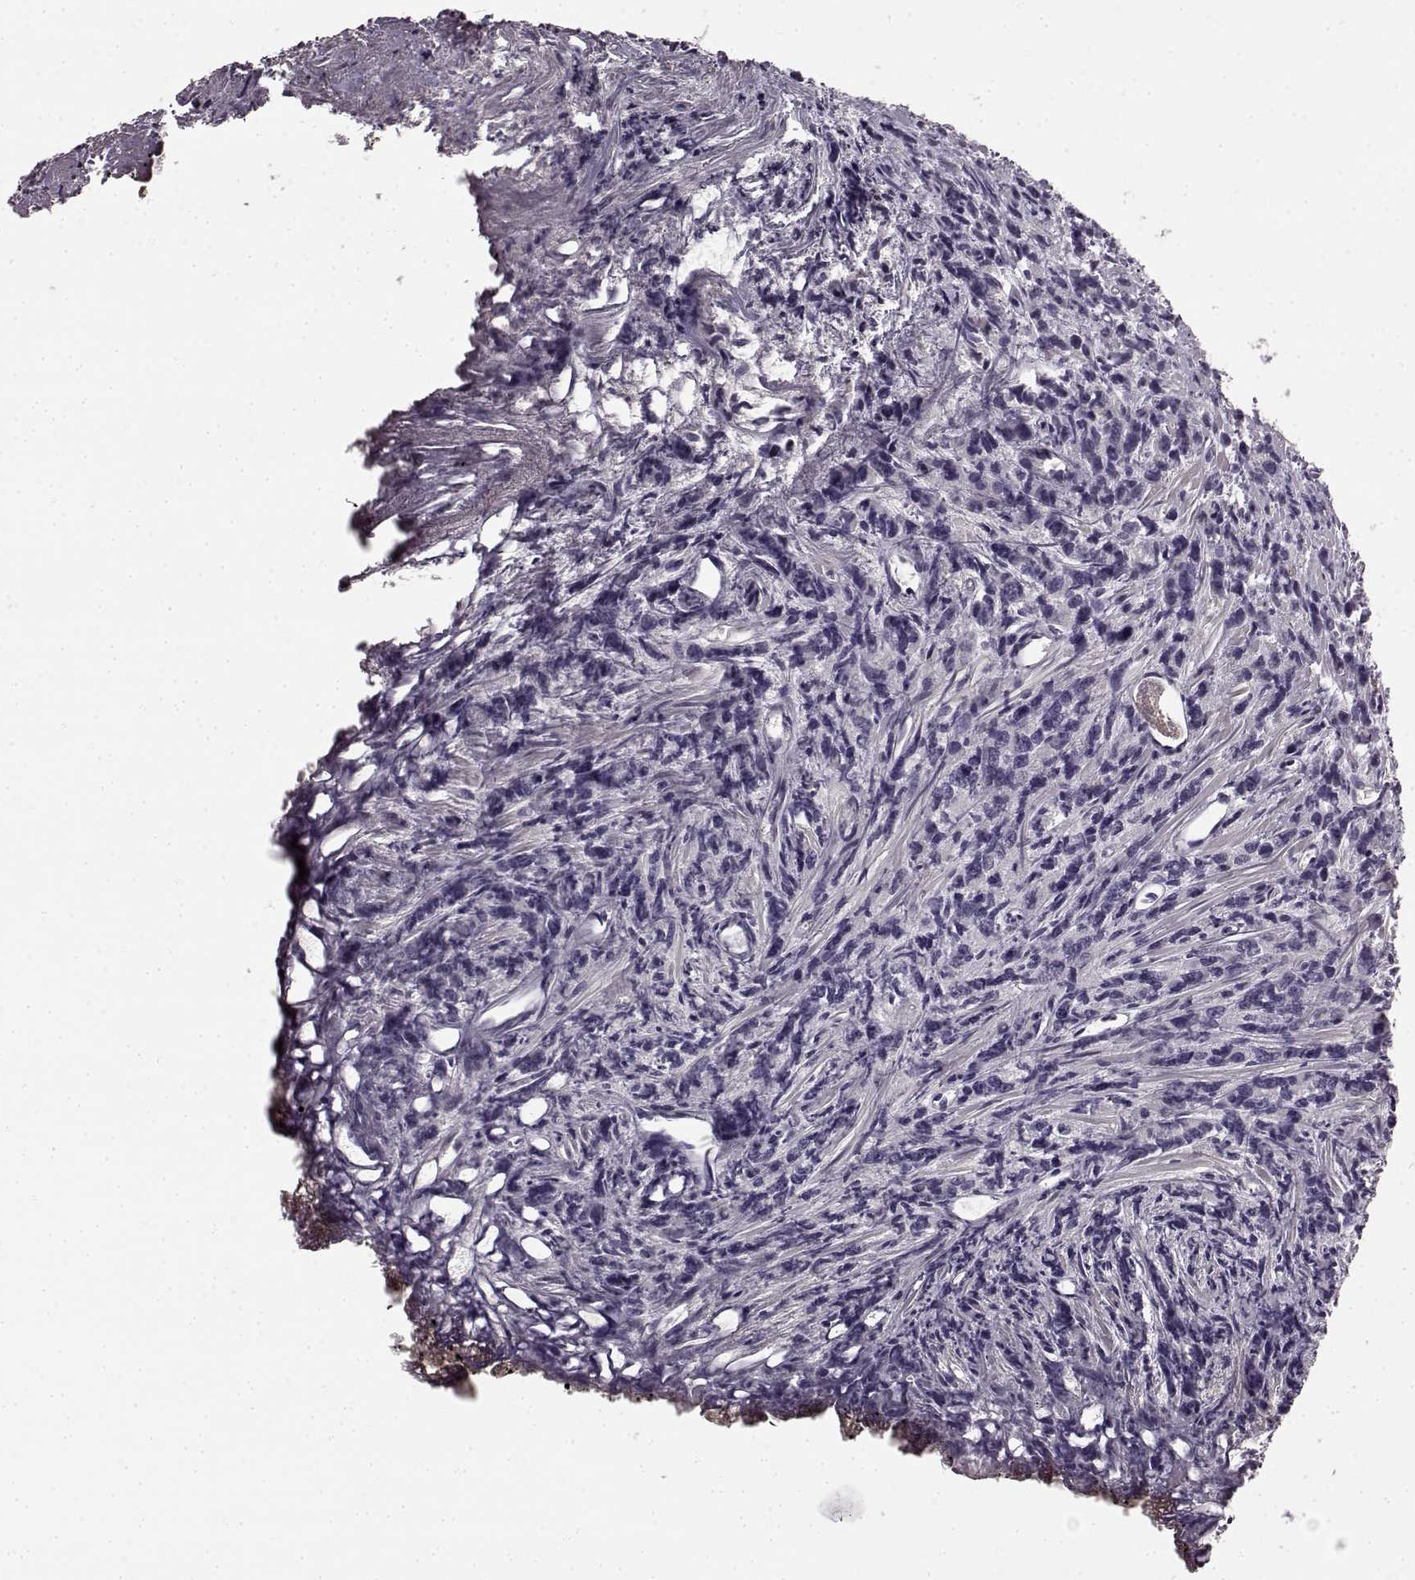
{"staining": {"intensity": "negative", "quantity": "none", "location": "none"}, "tissue": "prostate cancer", "cell_type": "Tumor cells", "image_type": "cancer", "snomed": [{"axis": "morphology", "description": "Adenocarcinoma, High grade"}, {"axis": "topography", "description": "Prostate"}], "caption": "This is an IHC histopathology image of human prostate cancer. There is no staining in tumor cells.", "gene": "KRT85", "patient": {"sex": "male", "age": 77}}